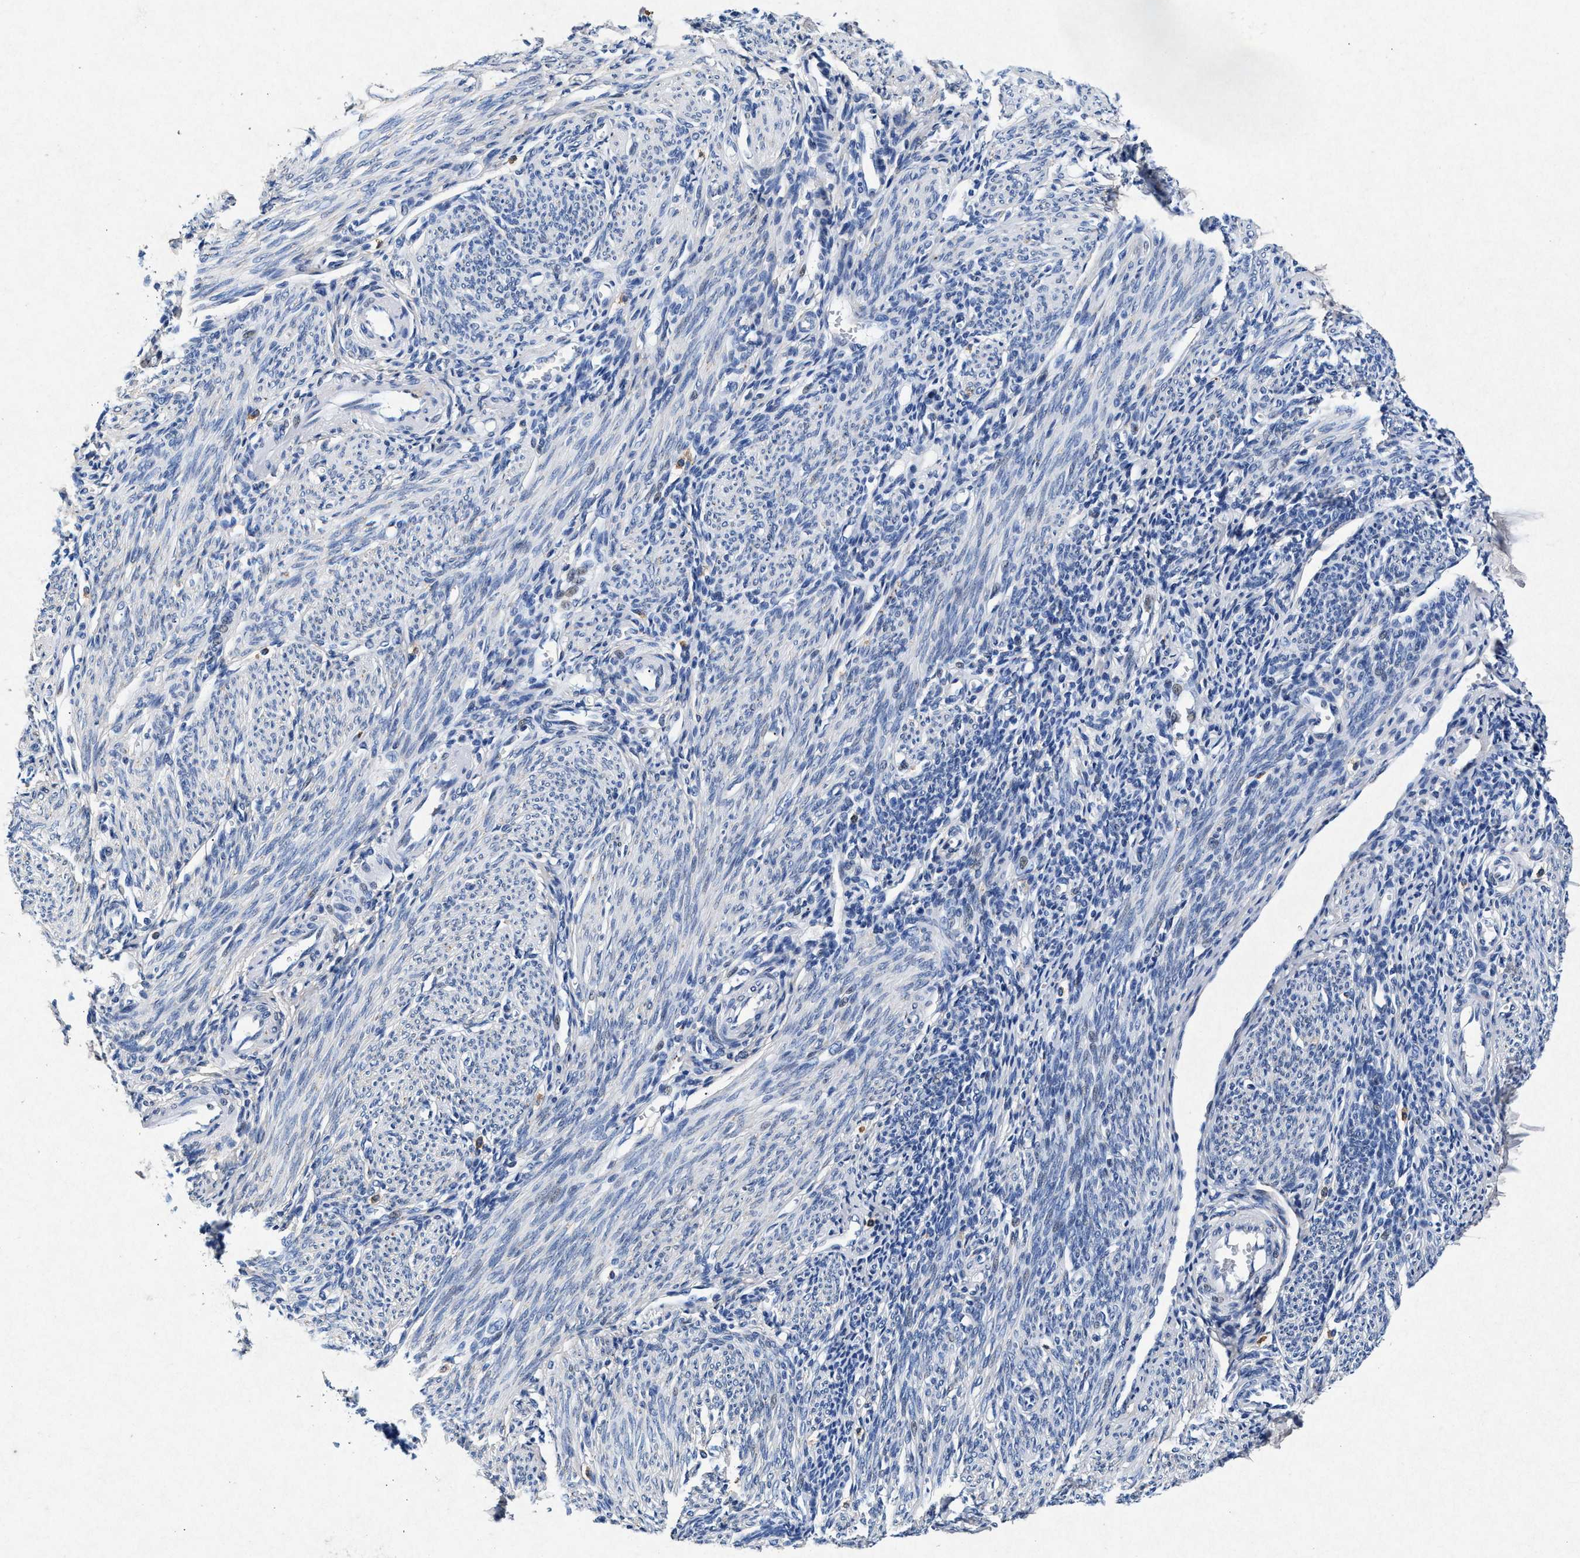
{"staining": {"intensity": "negative", "quantity": "none", "location": "none"}, "tissue": "endometrium", "cell_type": "Cells in endometrial stroma", "image_type": "normal", "snomed": [{"axis": "morphology", "description": "Normal tissue, NOS"}, {"axis": "morphology", "description": "Adenocarcinoma, NOS"}, {"axis": "topography", "description": "Endometrium"}], "caption": "Immunohistochemistry of normal endometrium reveals no expression in cells in endometrial stroma.", "gene": "MAP6", "patient": {"sex": "female", "age": 57}}